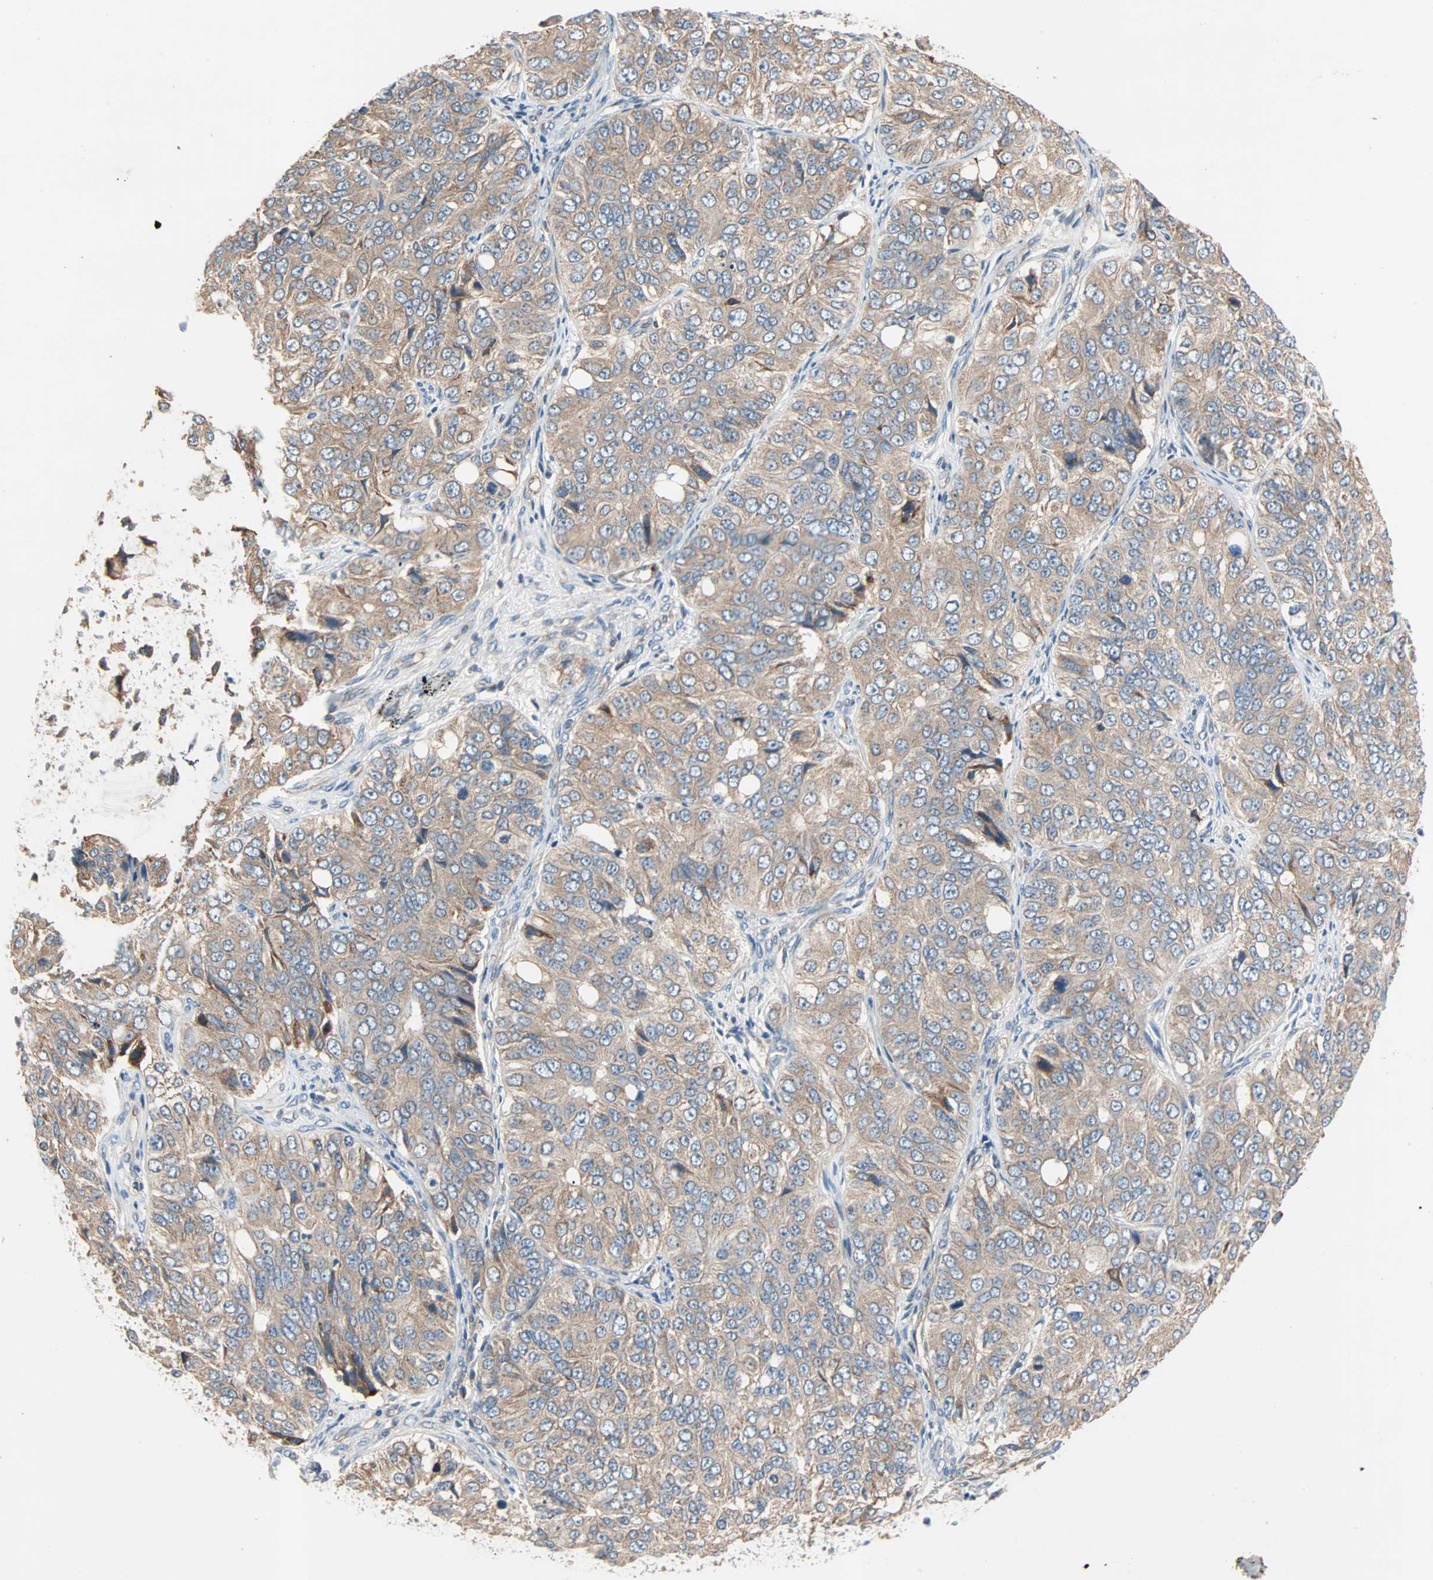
{"staining": {"intensity": "weak", "quantity": ">75%", "location": "cytoplasmic/membranous"}, "tissue": "ovarian cancer", "cell_type": "Tumor cells", "image_type": "cancer", "snomed": [{"axis": "morphology", "description": "Carcinoma, endometroid"}, {"axis": "topography", "description": "Ovary"}], "caption": "Immunohistochemical staining of human ovarian endometroid carcinoma reveals weak cytoplasmic/membranous protein expression in about >75% of tumor cells. (DAB IHC with brightfield microscopy, high magnification).", "gene": "XYLT1", "patient": {"sex": "female", "age": 51}}